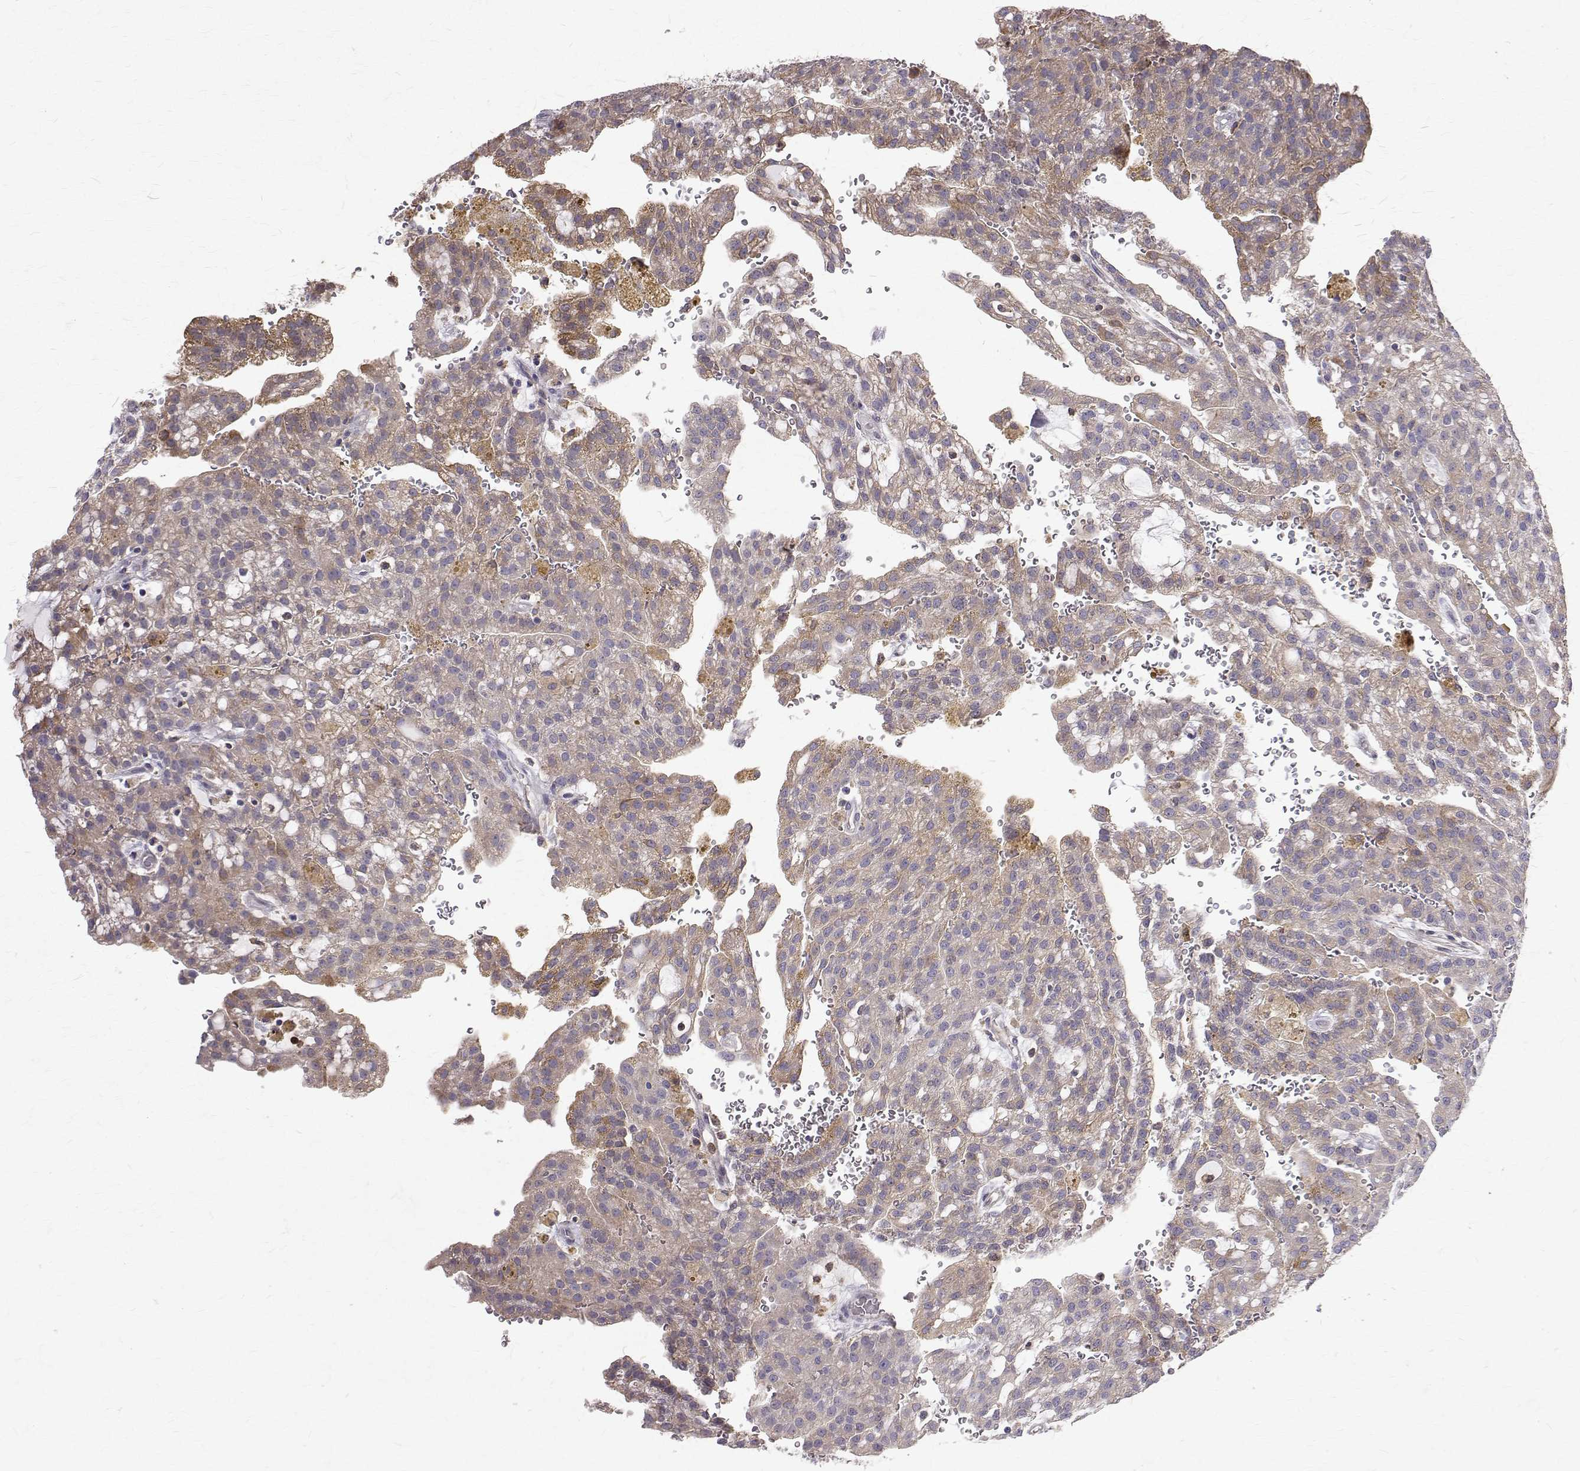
{"staining": {"intensity": "weak", "quantity": "25%-75%", "location": "cytoplasmic/membranous"}, "tissue": "renal cancer", "cell_type": "Tumor cells", "image_type": "cancer", "snomed": [{"axis": "morphology", "description": "Adenocarcinoma, NOS"}, {"axis": "topography", "description": "Kidney"}], "caption": "An immunohistochemistry (IHC) micrograph of neoplastic tissue is shown. Protein staining in brown labels weak cytoplasmic/membranous positivity in renal adenocarcinoma within tumor cells. (DAB (3,3'-diaminobenzidine) IHC, brown staining for protein, blue staining for nuclei).", "gene": "CCDC89", "patient": {"sex": "male", "age": 63}}